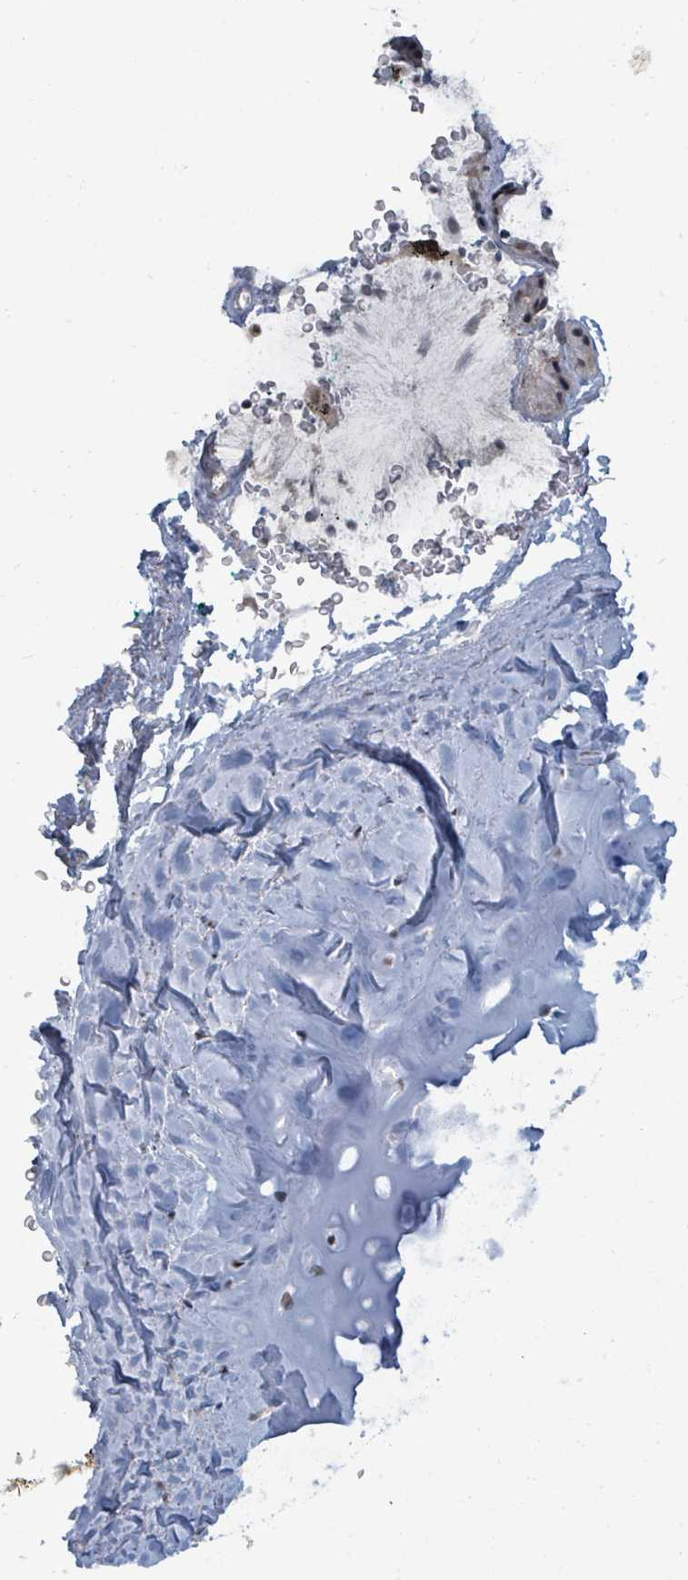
{"staining": {"intensity": "negative", "quantity": "none", "location": "none"}, "tissue": "adipose tissue", "cell_type": "Adipocytes", "image_type": "normal", "snomed": [{"axis": "morphology", "description": "Normal tissue, NOS"}, {"axis": "topography", "description": "Cartilage tissue"}, {"axis": "topography", "description": "Bronchus"}], "caption": "This is a photomicrograph of IHC staining of unremarkable adipose tissue, which shows no staining in adipocytes. (Stains: DAB (3,3'-diaminobenzidine) immunohistochemistry with hematoxylin counter stain, Microscopy: brightfield microscopy at high magnification).", "gene": "UCK1", "patient": {"sex": "female", "age": 72}}